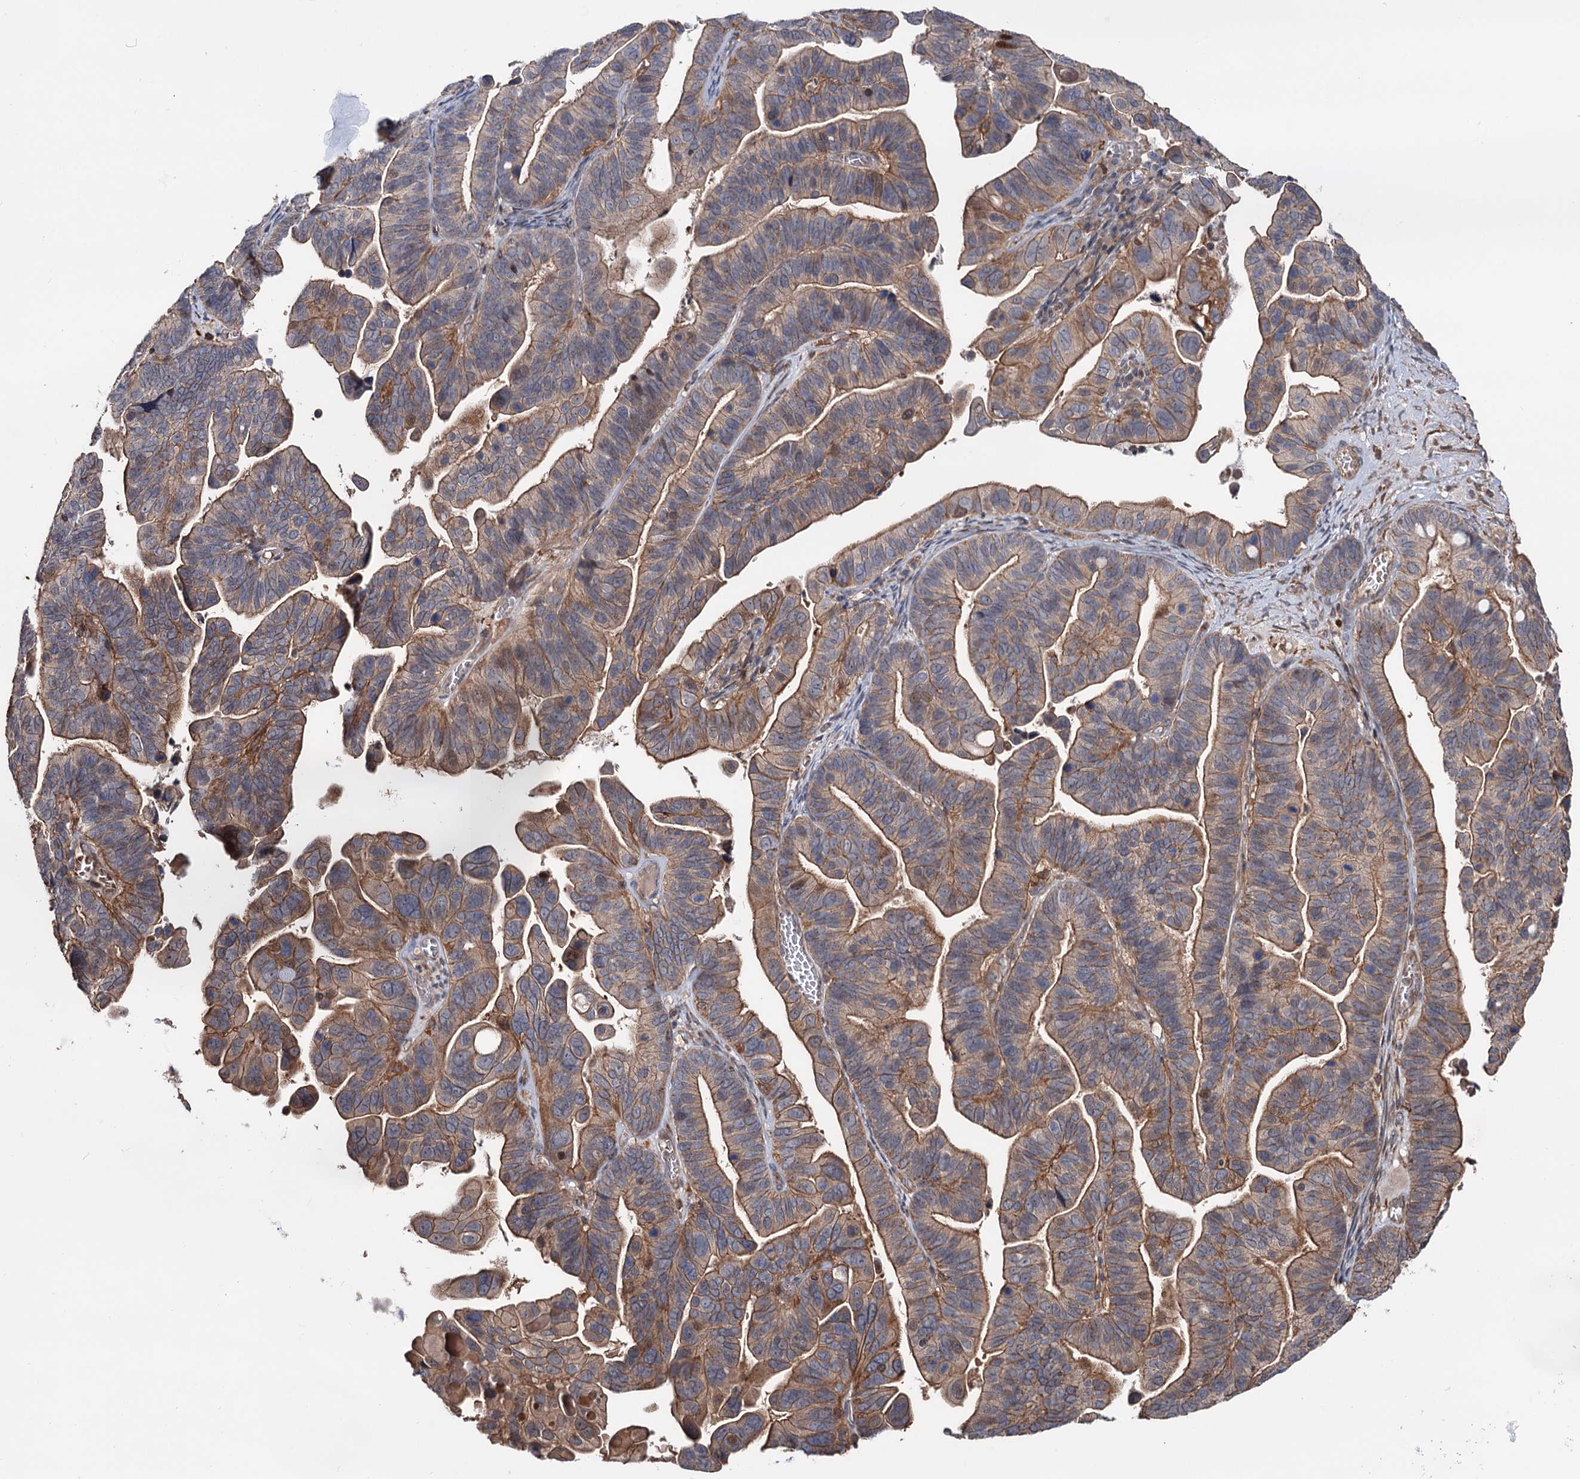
{"staining": {"intensity": "moderate", "quantity": ">75%", "location": "cytoplasmic/membranous"}, "tissue": "ovarian cancer", "cell_type": "Tumor cells", "image_type": "cancer", "snomed": [{"axis": "morphology", "description": "Cystadenocarcinoma, serous, NOS"}, {"axis": "topography", "description": "Ovary"}], "caption": "The image shows immunohistochemical staining of ovarian serous cystadenocarcinoma. There is moderate cytoplasmic/membranous positivity is present in approximately >75% of tumor cells.", "gene": "GRIP1", "patient": {"sex": "female", "age": 56}}